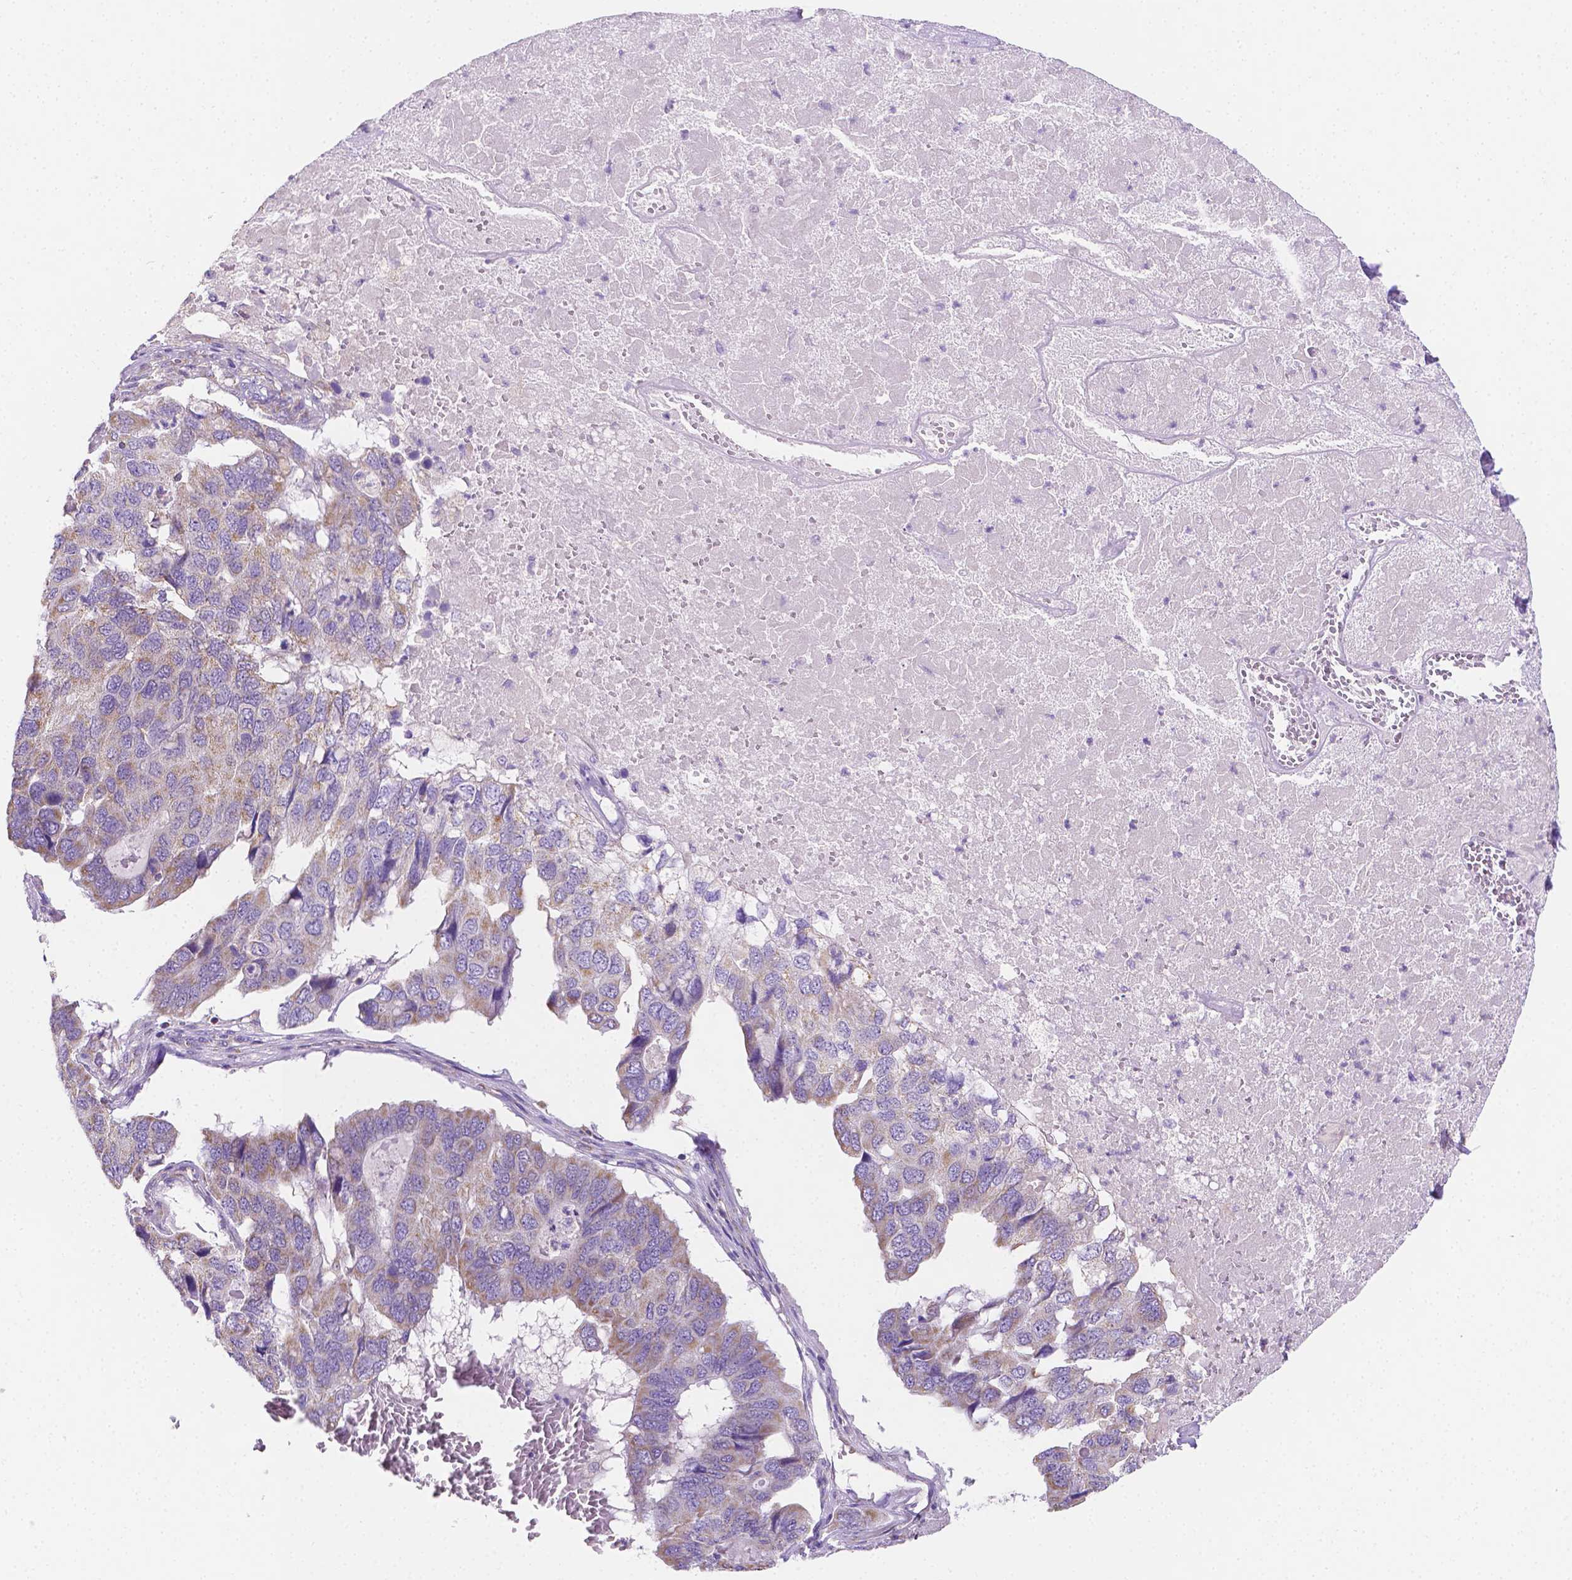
{"staining": {"intensity": "moderate", "quantity": "25%-75%", "location": "cytoplasmic/membranous"}, "tissue": "pancreatic cancer", "cell_type": "Tumor cells", "image_type": "cancer", "snomed": [{"axis": "morphology", "description": "Adenocarcinoma, NOS"}, {"axis": "topography", "description": "Pancreas"}], "caption": "The photomicrograph exhibits a brown stain indicating the presence of a protein in the cytoplasmic/membranous of tumor cells in pancreatic cancer.", "gene": "SGTB", "patient": {"sex": "male", "age": 50}}